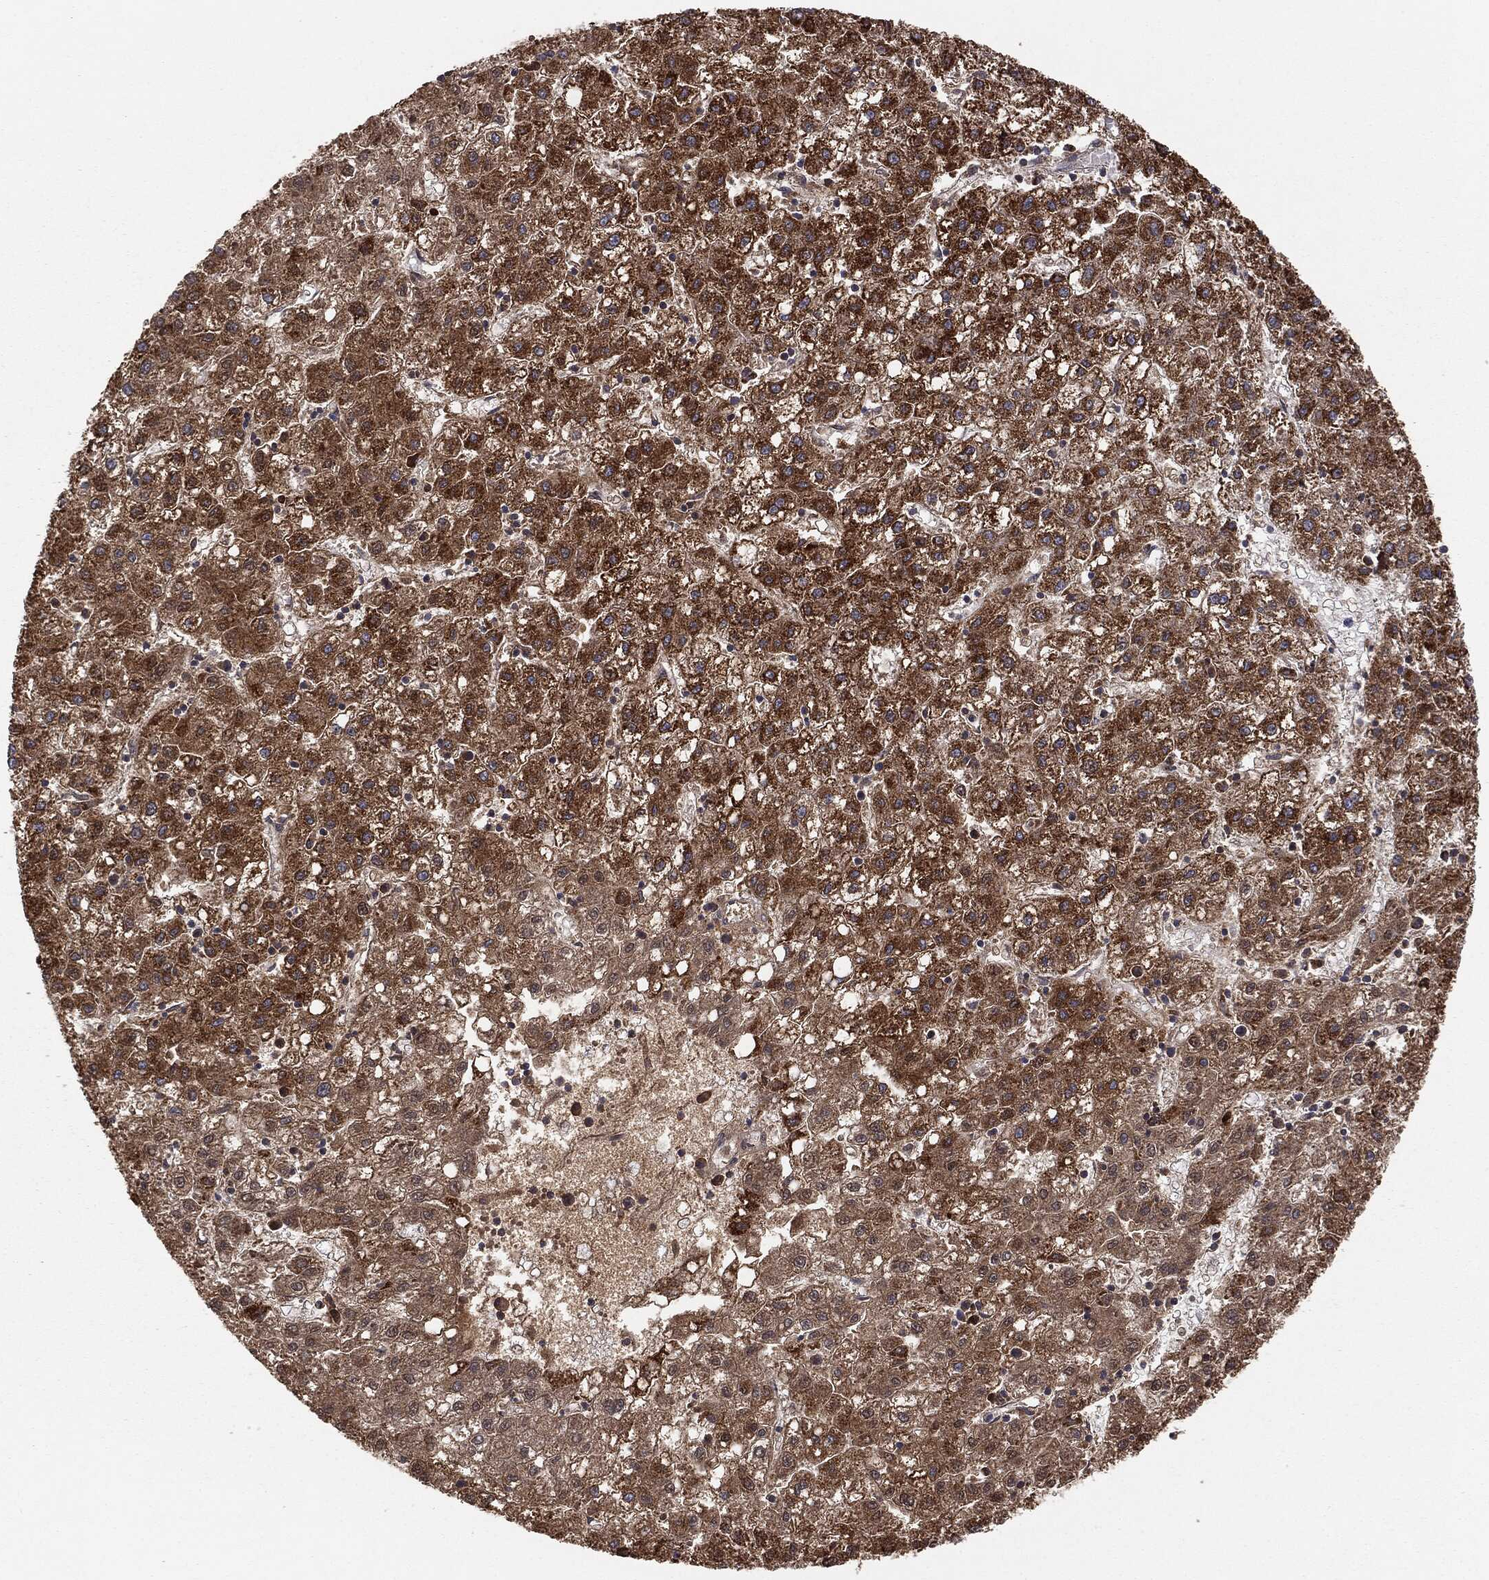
{"staining": {"intensity": "strong", "quantity": ">75%", "location": "cytoplasmic/membranous"}, "tissue": "liver cancer", "cell_type": "Tumor cells", "image_type": "cancer", "snomed": [{"axis": "morphology", "description": "Carcinoma, Hepatocellular, NOS"}, {"axis": "topography", "description": "Liver"}], "caption": "Strong cytoplasmic/membranous expression is present in approximately >75% of tumor cells in liver hepatocellular carcinoma. (IHC, brightfield microscopy, high magnification).", "gene": "MTOR", "patient": {"sex": "male", "age": 72}}